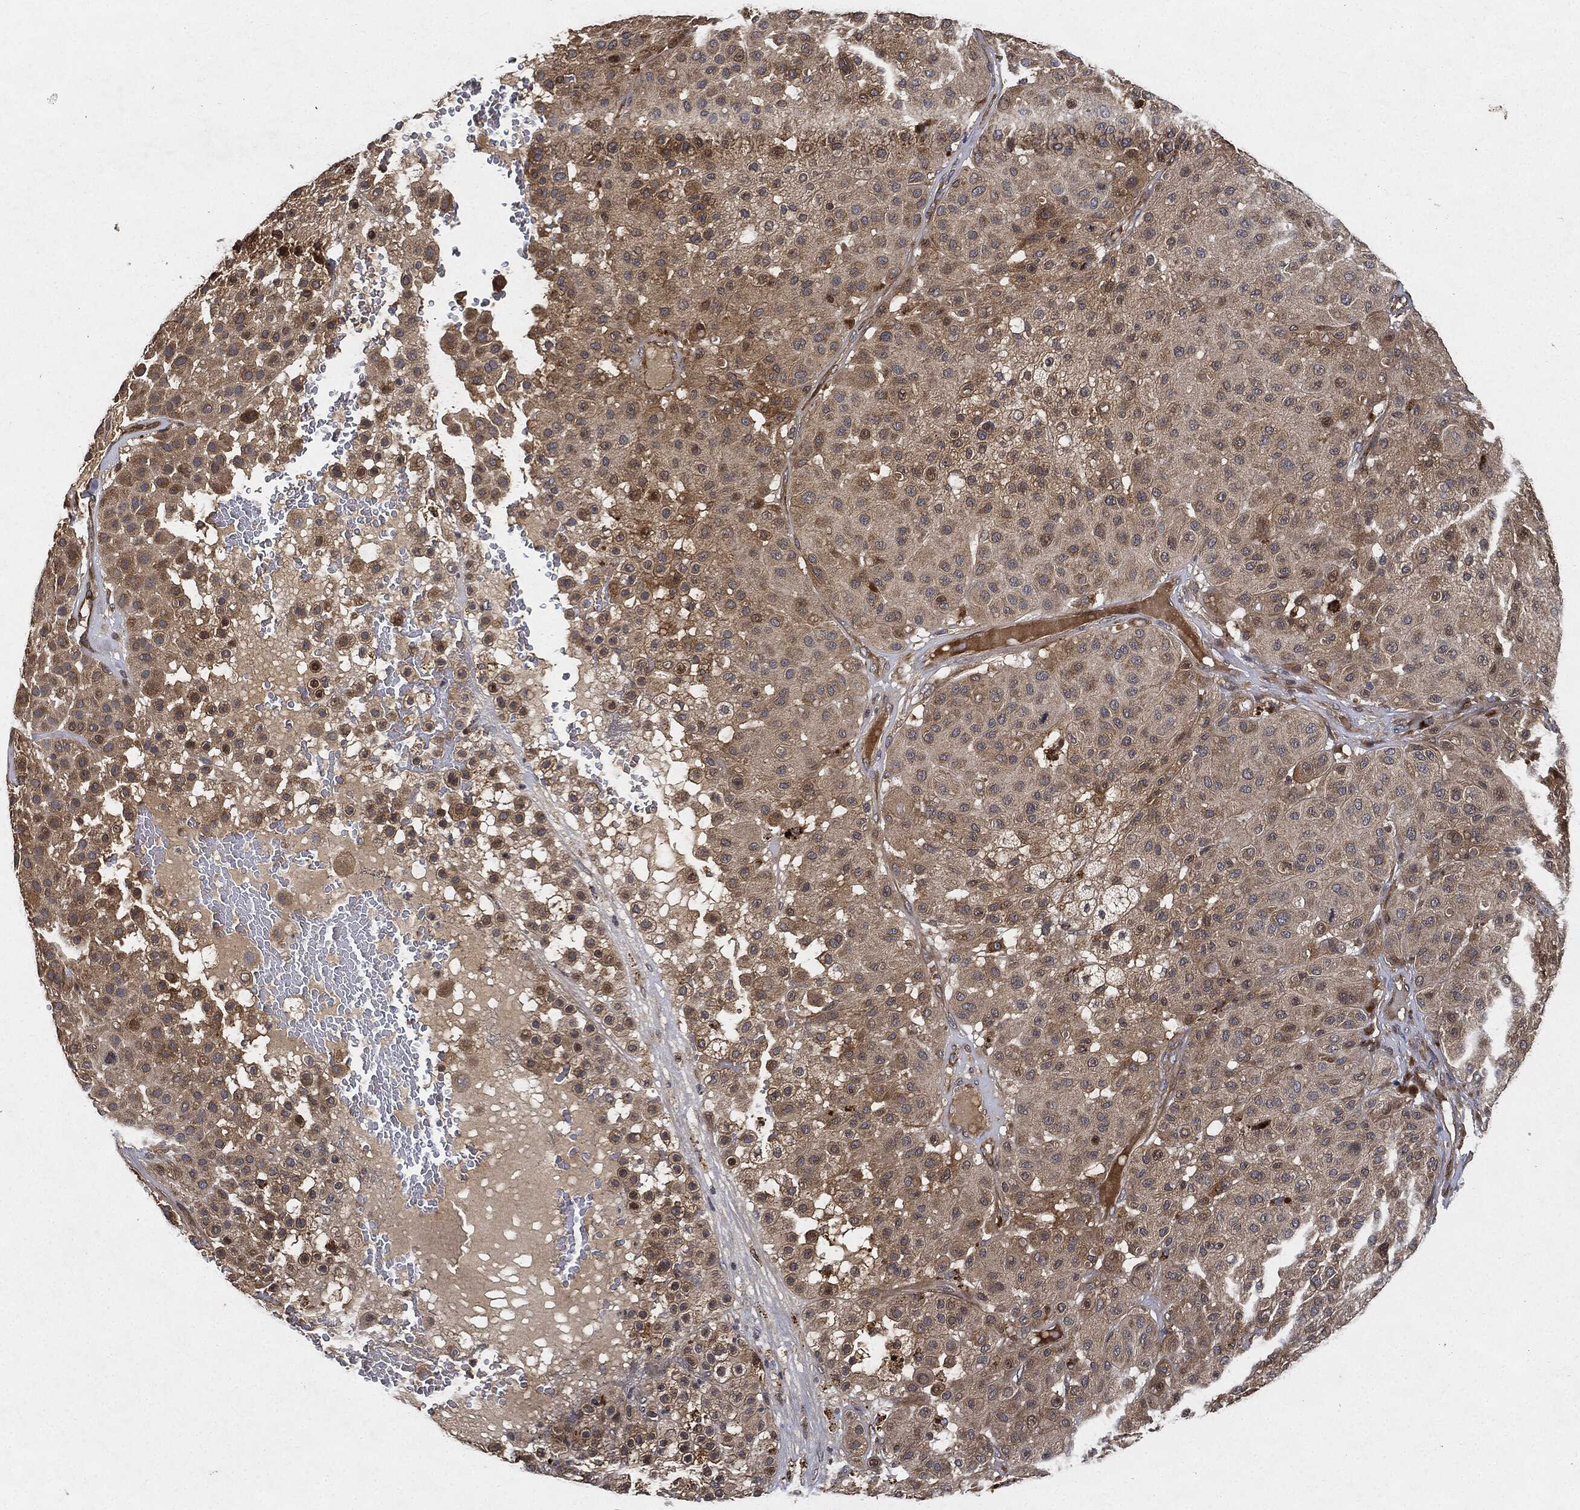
{"staining": {"intensity": "weak", "quantity": "25%-75%", "location": "cytoplasmic/membranous"}, "tissue": "melanoma", "cell_type": "Tumor cells", "image_type": "cancer", "snomed": [{"axis": "morphology", "description": "Malignant melanoma, Metastatic site"}, {"axis": "topography", "description": "Smooth muscle"}], "caption": "IHC micrograph of human melanoma stained for a protein (brown), which reveals low levels of weak cytoplasmic/membranous expression in about 25%-75% of tumor cells.", "gene": "MLST8", "patient": {"sex": "male", "age": 41}}